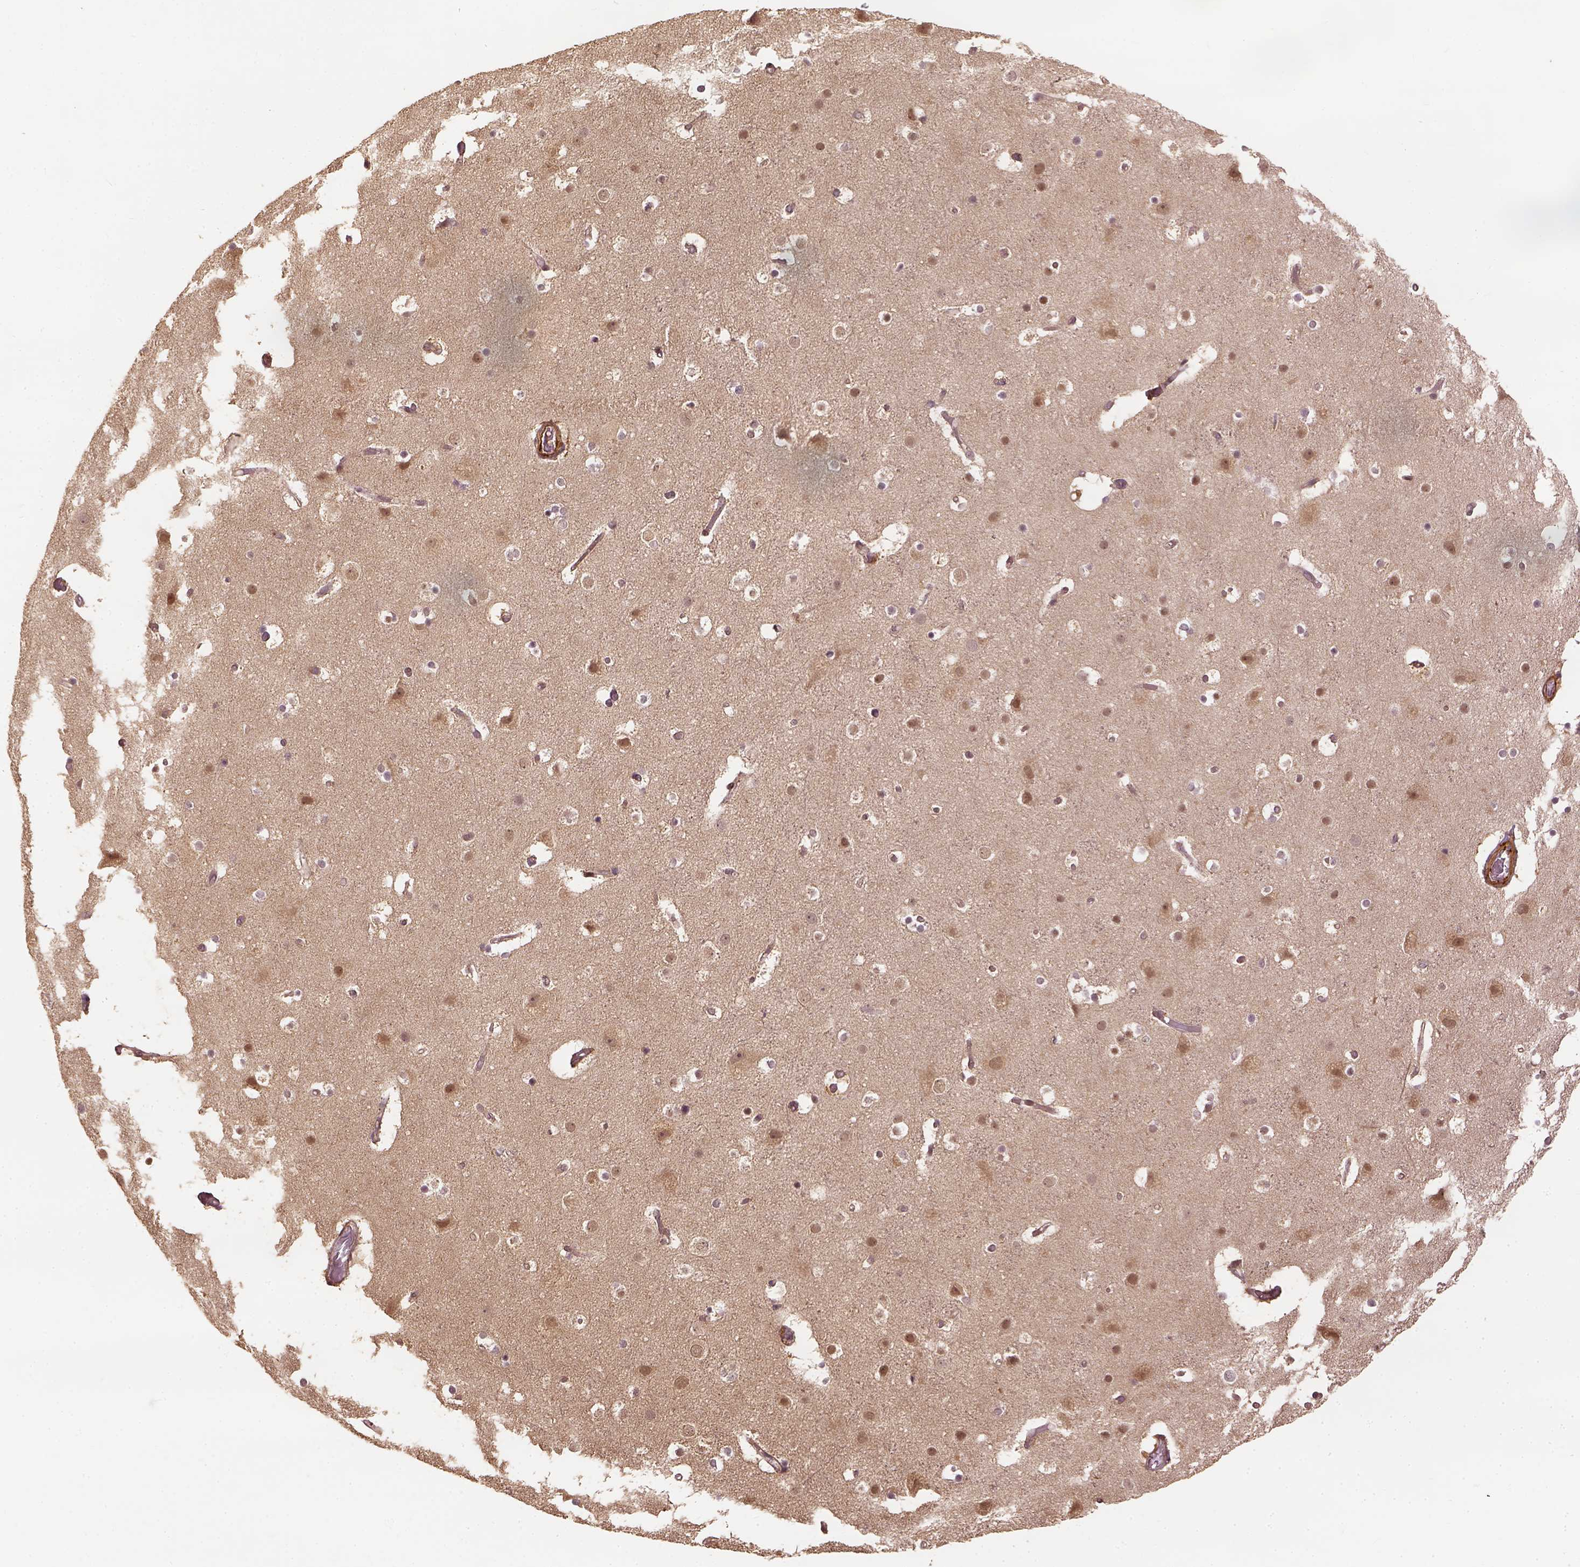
{"staining": {"intensity": "moderate", "quantity": ">75%", "location": "cytoplasmic/membranous,nuclear"}, "tissue": "cerebral cortex", "cell_type": "Endothelial cells", "image_type": "normal", "snomed": [{"axis": "morphology", "description": "Normal tissue, NOS"}, {"axis": "topography", "description": "Cerebral cortex"}], "caption": "Immunohistochemical staining of unremarkable human cerebral cortex exhibits moderate cytoplasmic/membranous,nuclear protein staining in approximately >75% of endothelial cells.", "gene": "VEGFA", "patient": {"sex": "female", "age": 52}}